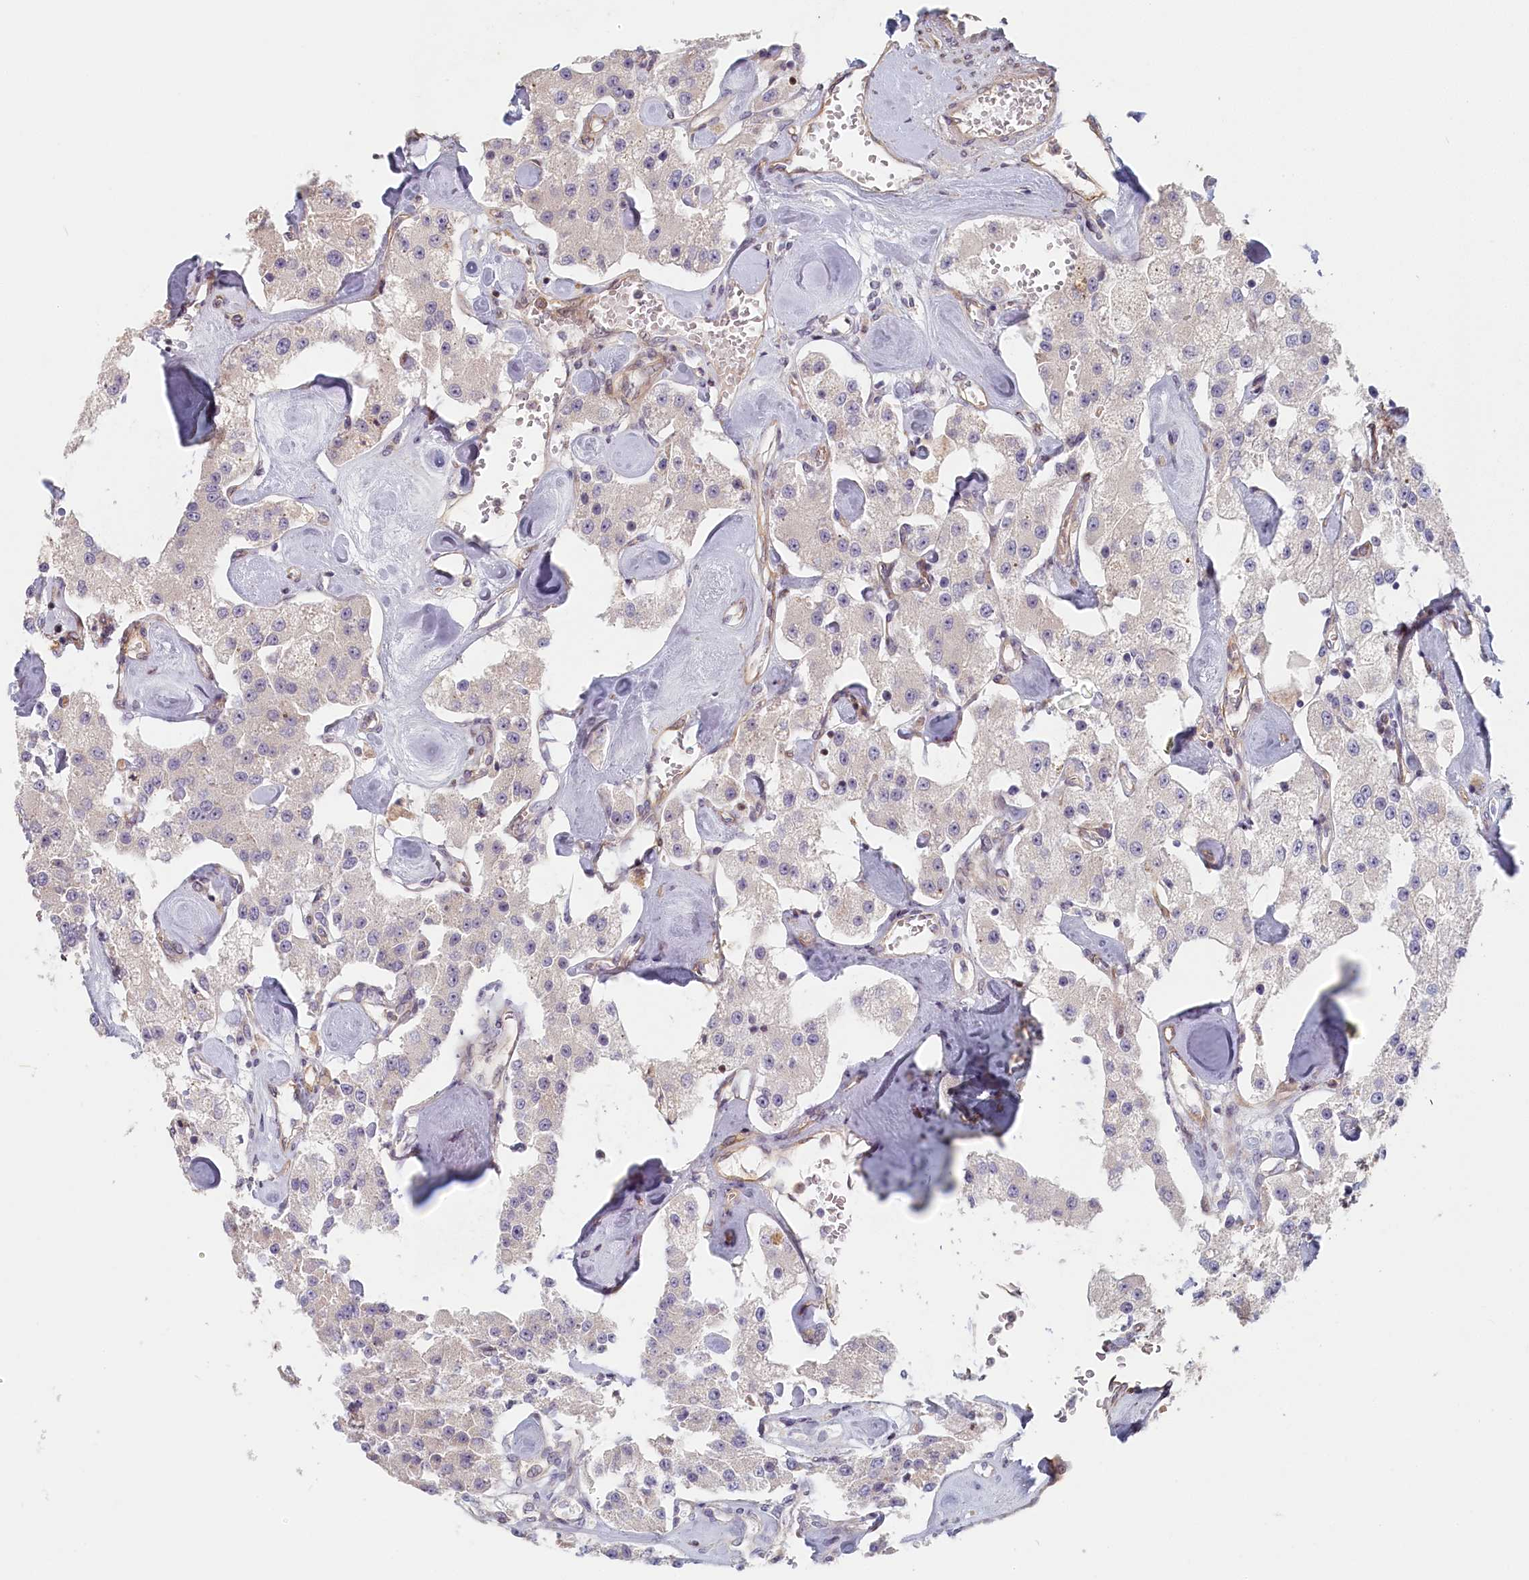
{"staining": {"intensity": "negative", "quantity": "none", "location": "none"}, "tissue": "carcinoid", "cell_type": "Tumor cells", "image_type": "cancer", "snomed": [{"axis": "morphology", "description": "Carcinoid, malignant, NOS"}, {"axis": "topography", "description": "Pancreas"}], "caption": "High magnification brightfield microscopy of carcinoid stained with DAB (brown) and counterstained with hematoxylin (blue): tumor cells show no significant positivity. (DAB immunohistochemistry (IHC), high magnification).", "gene": "INTS4", "patient": {"sex": "male", "age": 41}}